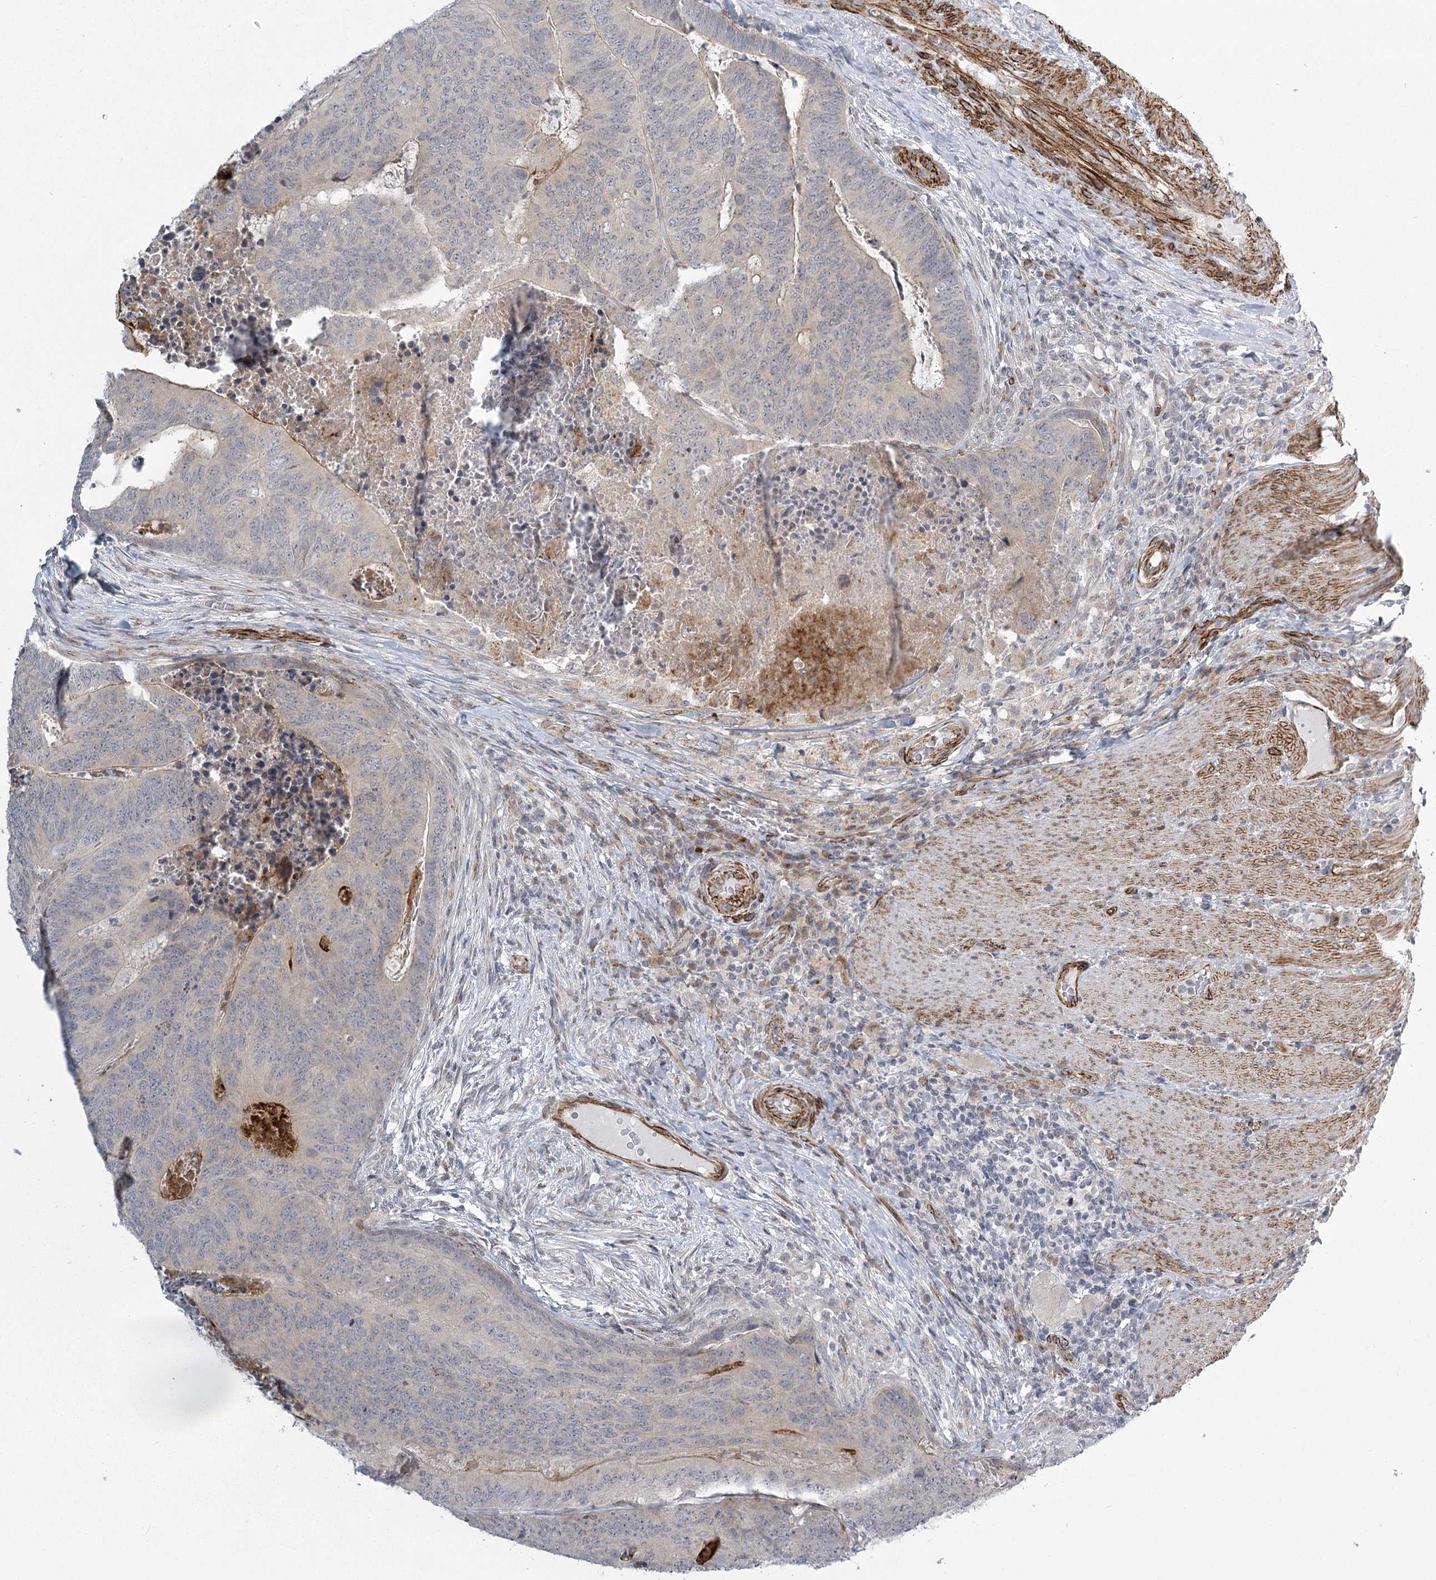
{"staining": {"intensity": "weak", "quantity": "<25%", "location": "cytoplasmic/membranous"}, "tissue": "colorectal cancer", "cell_type": "Tumor cells", "image_type": "cancer", "snomed": [{"axis": "morphology", "description": "Adenocarcinoma, NOS"}, {"axis": "topography", "description": "Colon"}], "caption": "Human adenocarcinoma (colorectal) stained for a protein using IHC shows no staining in tumor cells.", "gene": "MEPE", "patient": {"sex": "female", "age": 67}}